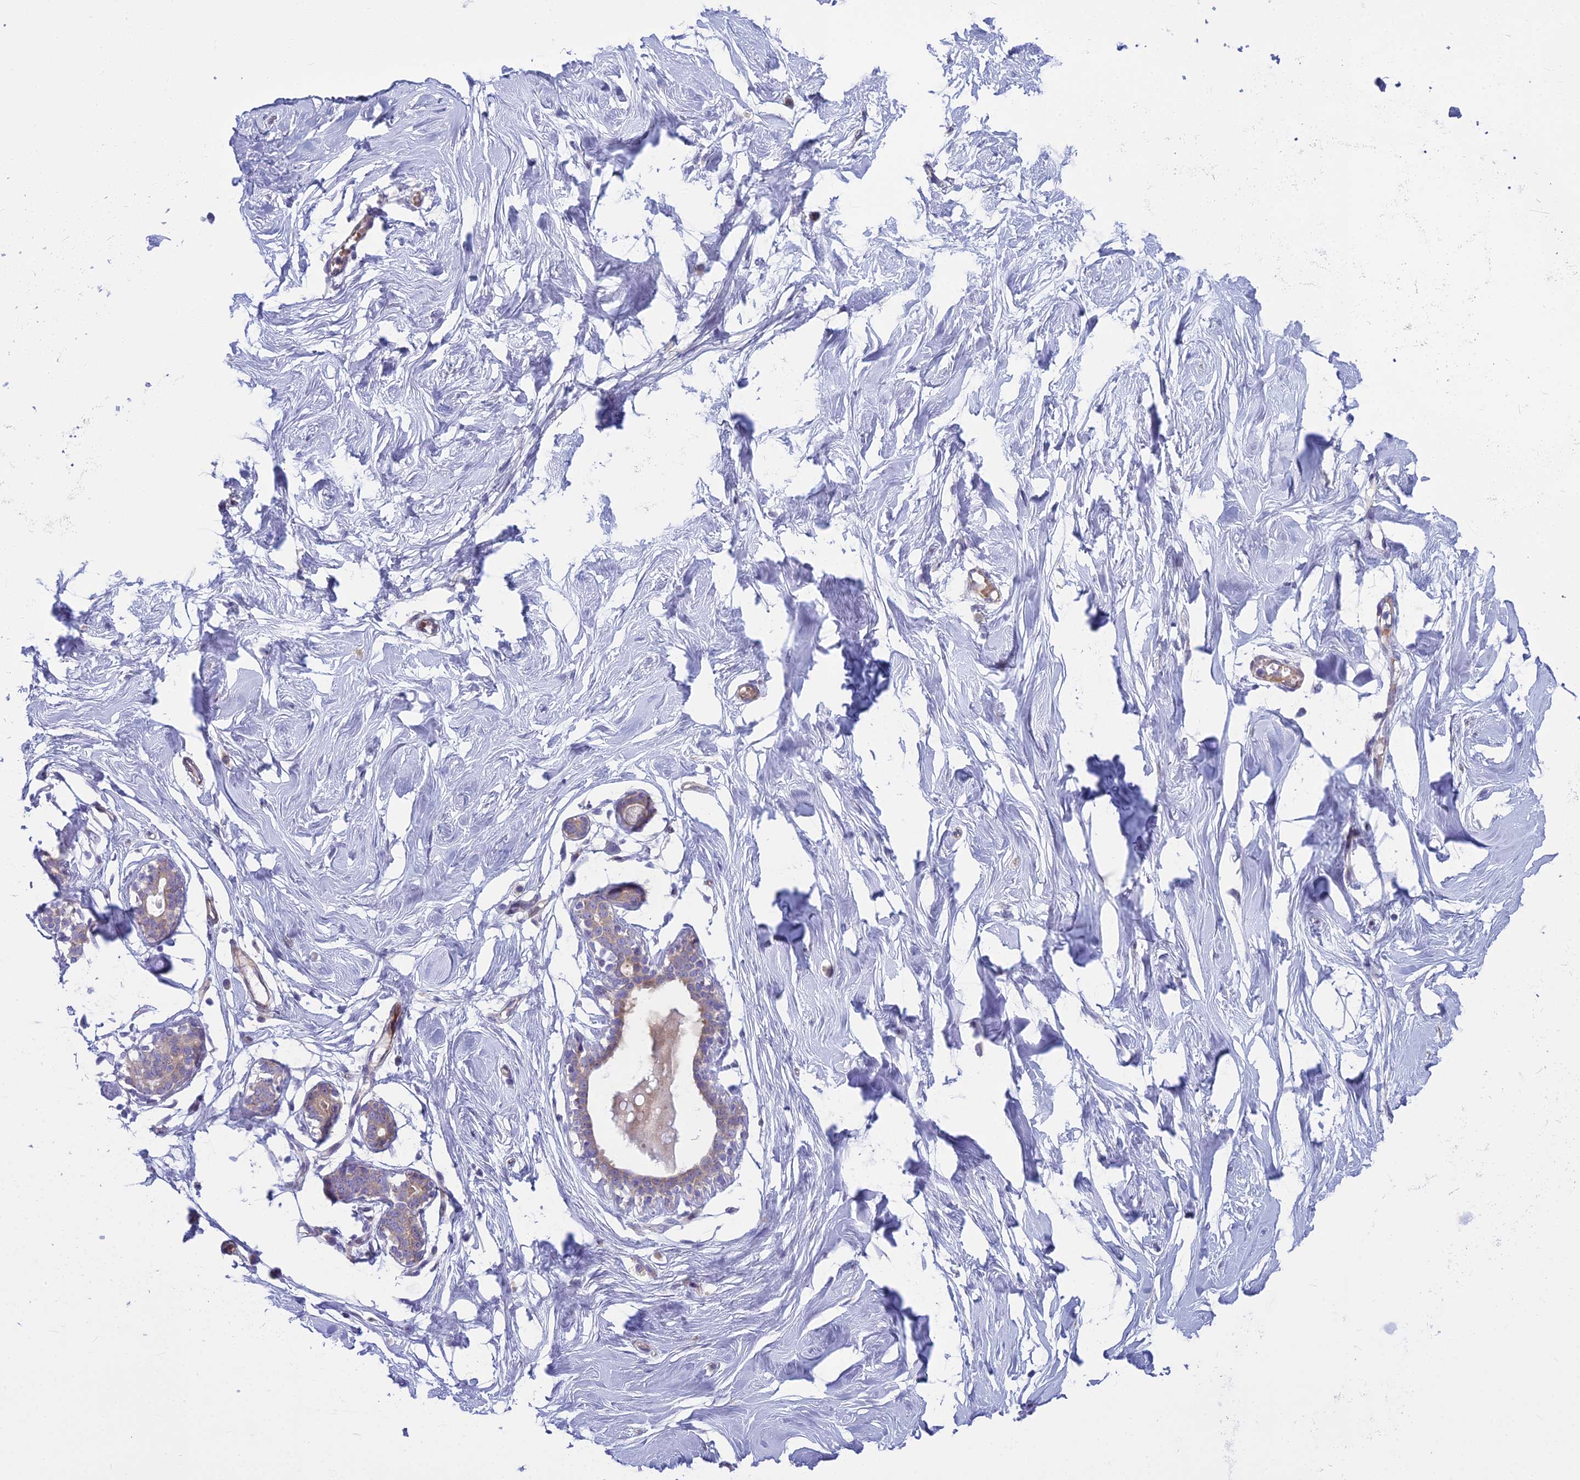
{"staining": {"intensity": "negative", "quantity": "none", "location": "none"}, "tissue": "breast", "cell_type": "Adipocytes", "image_type": "normal", "snomed": [{"axis": "morphology", "description": "Normal tissue, NOS"}, {"axis": "morphology", "description": "Adenoma, NOS"}, {"axis": "topography", "description": "Breast"}], "caption": "This is an immunohistochemistry photomicrograph of benign breast. There is no positivity in adipocytes.", "gene": "PCDHB14", "patient": {"sex": "female", "age": 23}}